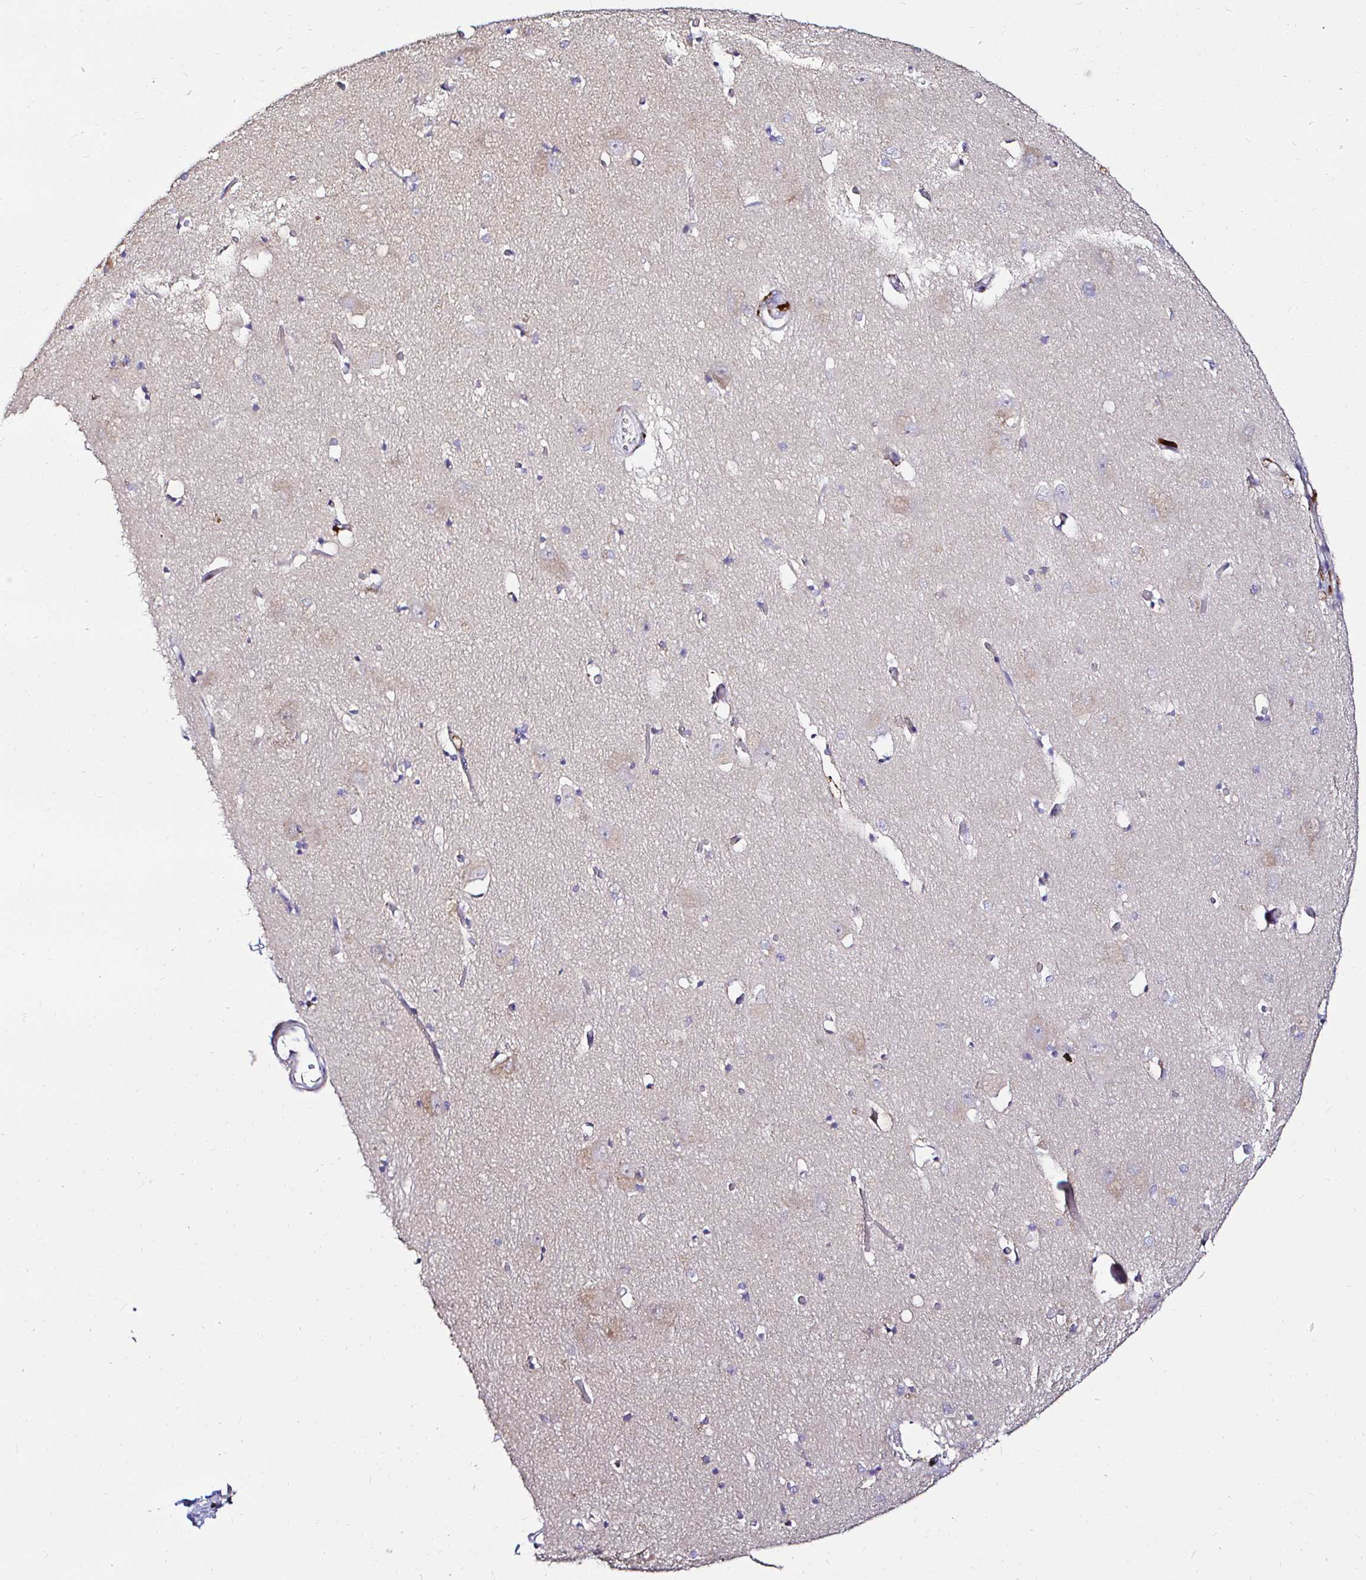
{"staining": {"intensity": "negative", "quantity": "none", "location": "none"}, "tissue": "caudate", "cell_type": "Glial cells", "image_type": "normal", "snomed": [{"axis": "morphology", "description": "Normal tissue, NOS"}, {"axis": "topography", "description": "Lateral ventricle wall"}, {"axis": "topography", "description": "Hippocampus"}], "caption": "Glial cells show no significant staining in benign caudate.", "gene": "GALNS", "patient": {"sex": "female", "age": 63}}